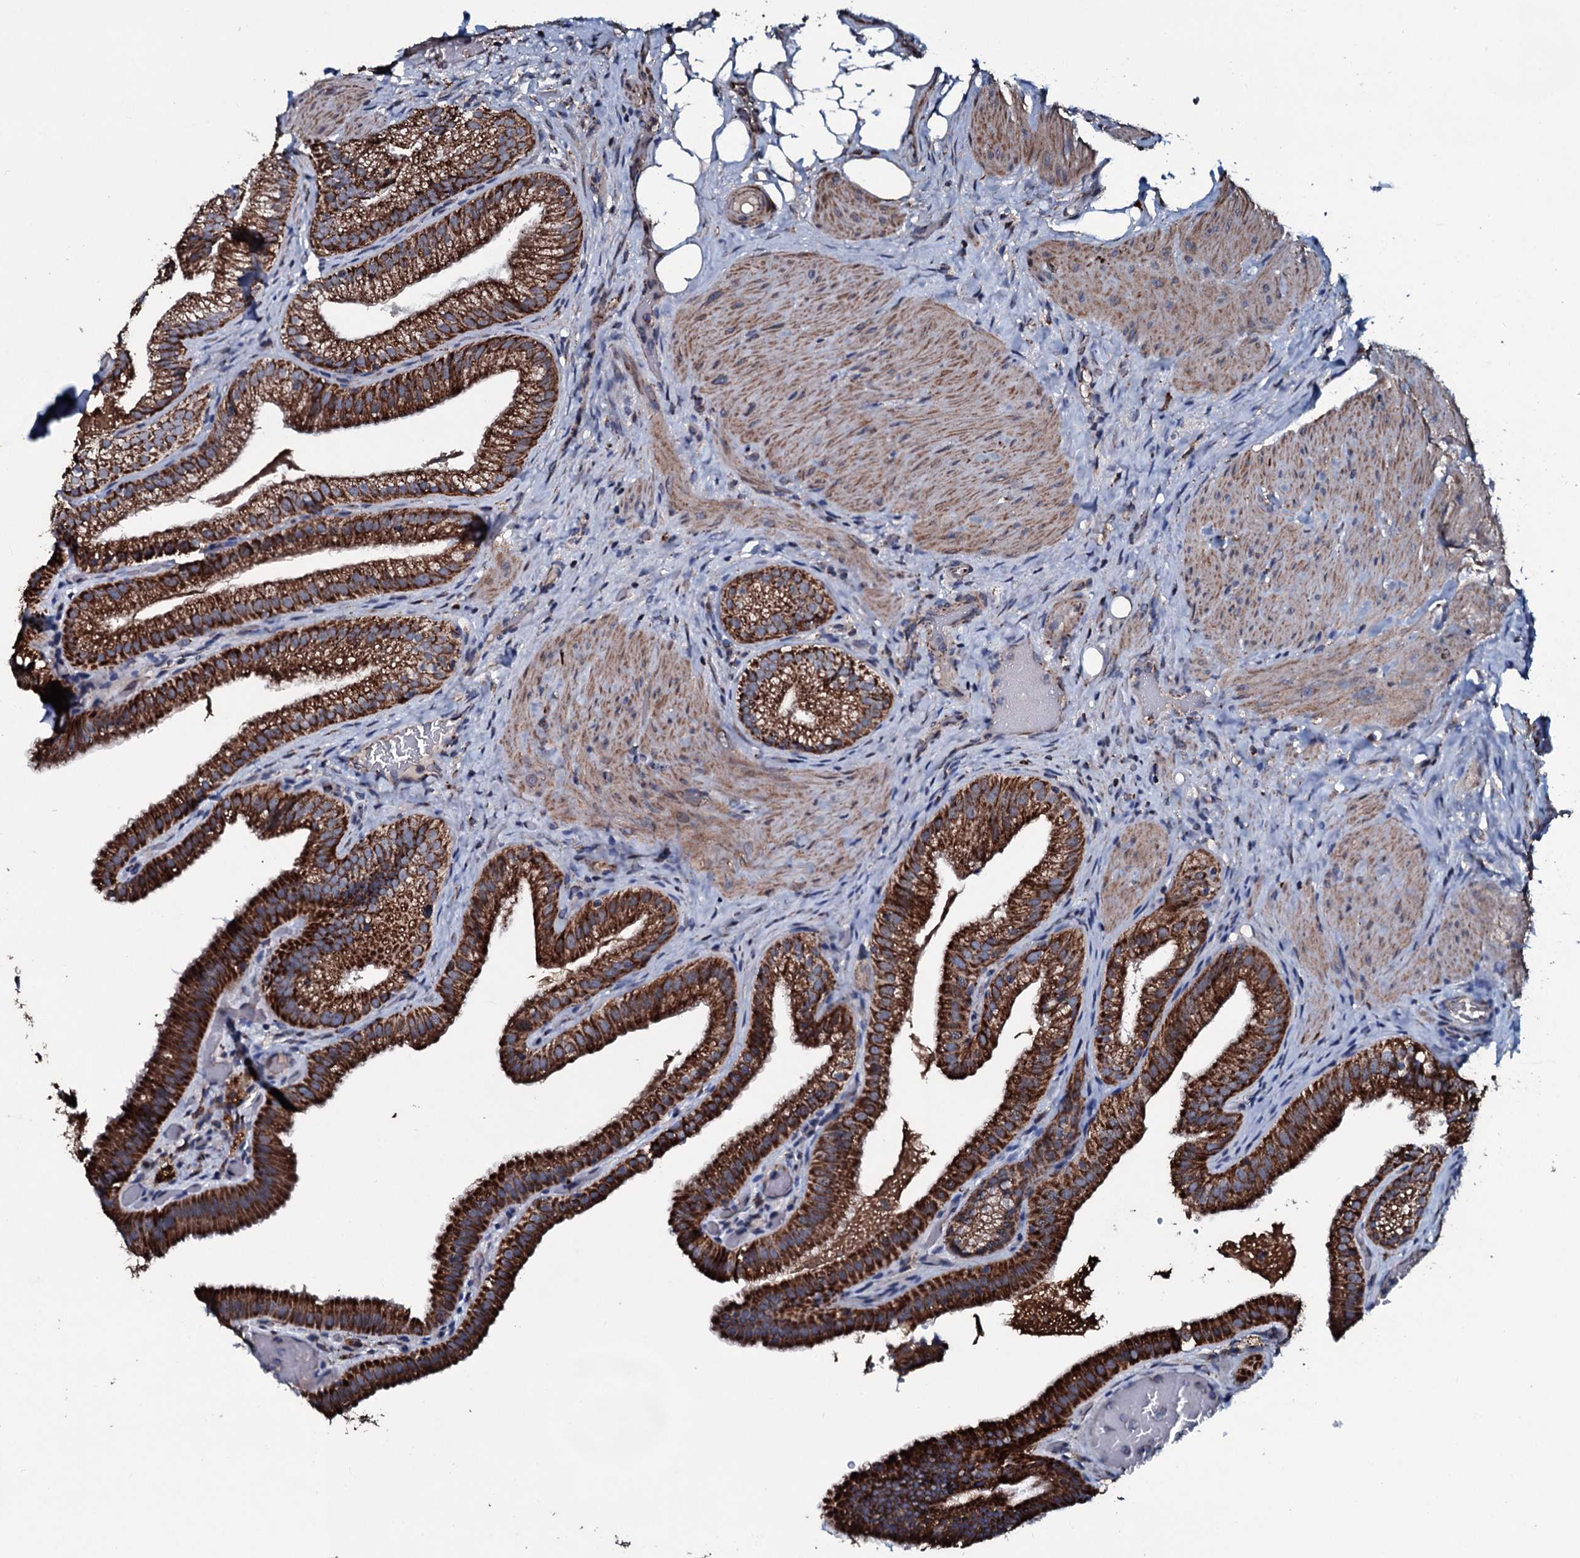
{"staining": {"intensity": "strong", "quantity": ">75%", "location": "cytoplasmic/membranous"}, "tissue": "gallbladder", "cell_type": "Glandular cells", "image_type": "normal", "snomed": [{"axis": "morphology", "description": "Normal tissue, NOS"}, {"axis": "morphology", "description": "Inflammation, NOS"}, {"axis": "topography", "description": "Gallbladder"}], "caption": "A high-resolution histopathology image shows immunohistochemistry (IHC) staining of unremarkable gallbladder, which demonstrates strong cytoplasmic/membranous staining in about >75% of glandular cells.", "gene": "DYNC2I2", "patient": {"sex": "male", "age": 51}}